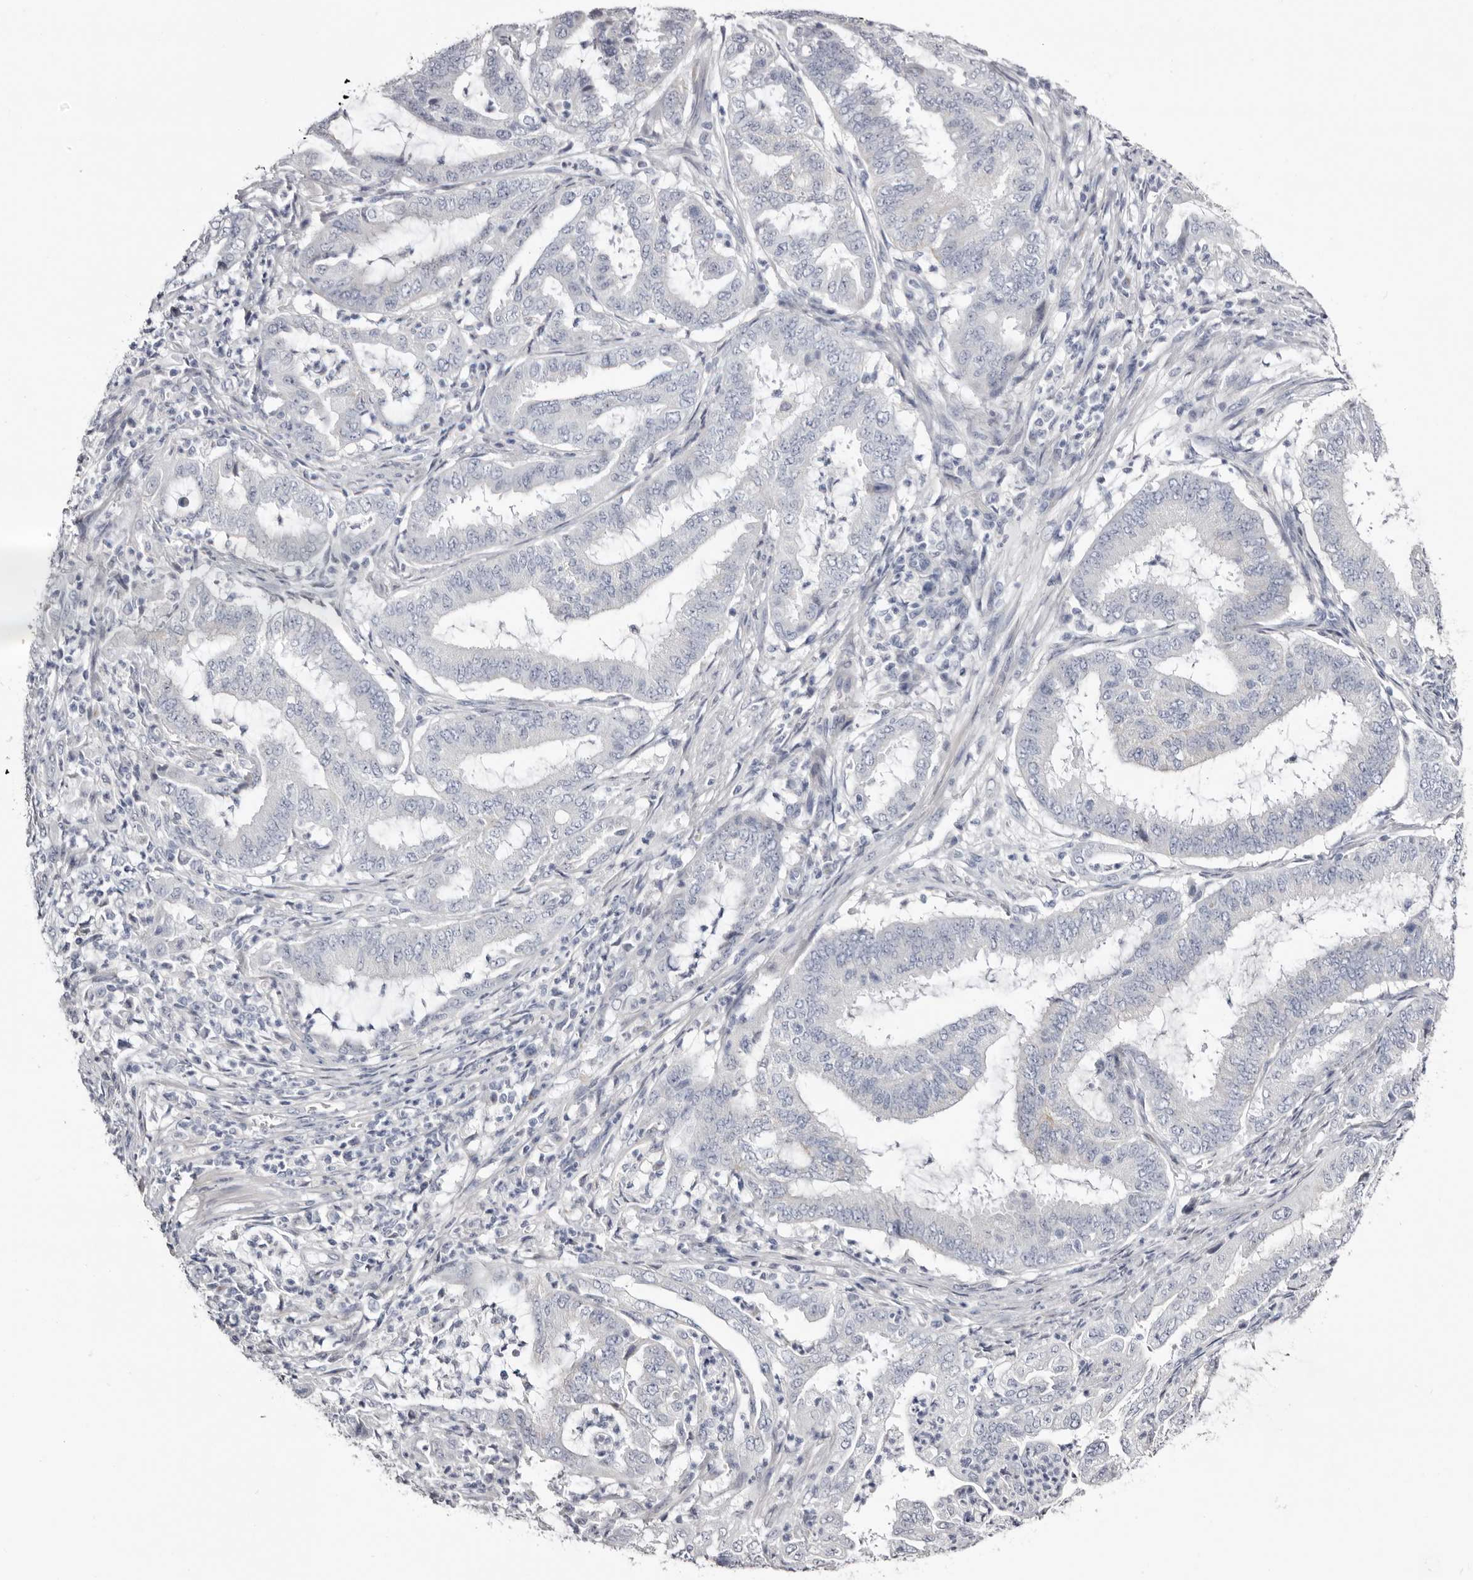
{"staining": {"intensity": "negative", "quantity": "none", "location": "none"}, "tissue": "endometrial cancer", "cell_type": "Tumor cells", "image_type": "cancer", "snomed": [{"axis": "morphology", "description": "Adenocarcinoma, NOS"}, {"axis": "topography", "description": "Endometrium"}], "caption": "Endometrial cancer (adenocarcinoma) was stained to show a protein in brown. There is no significant staining in tumor cells.", "gene": "CASQ1", "patient": {"sex": "female", "age": 51}}